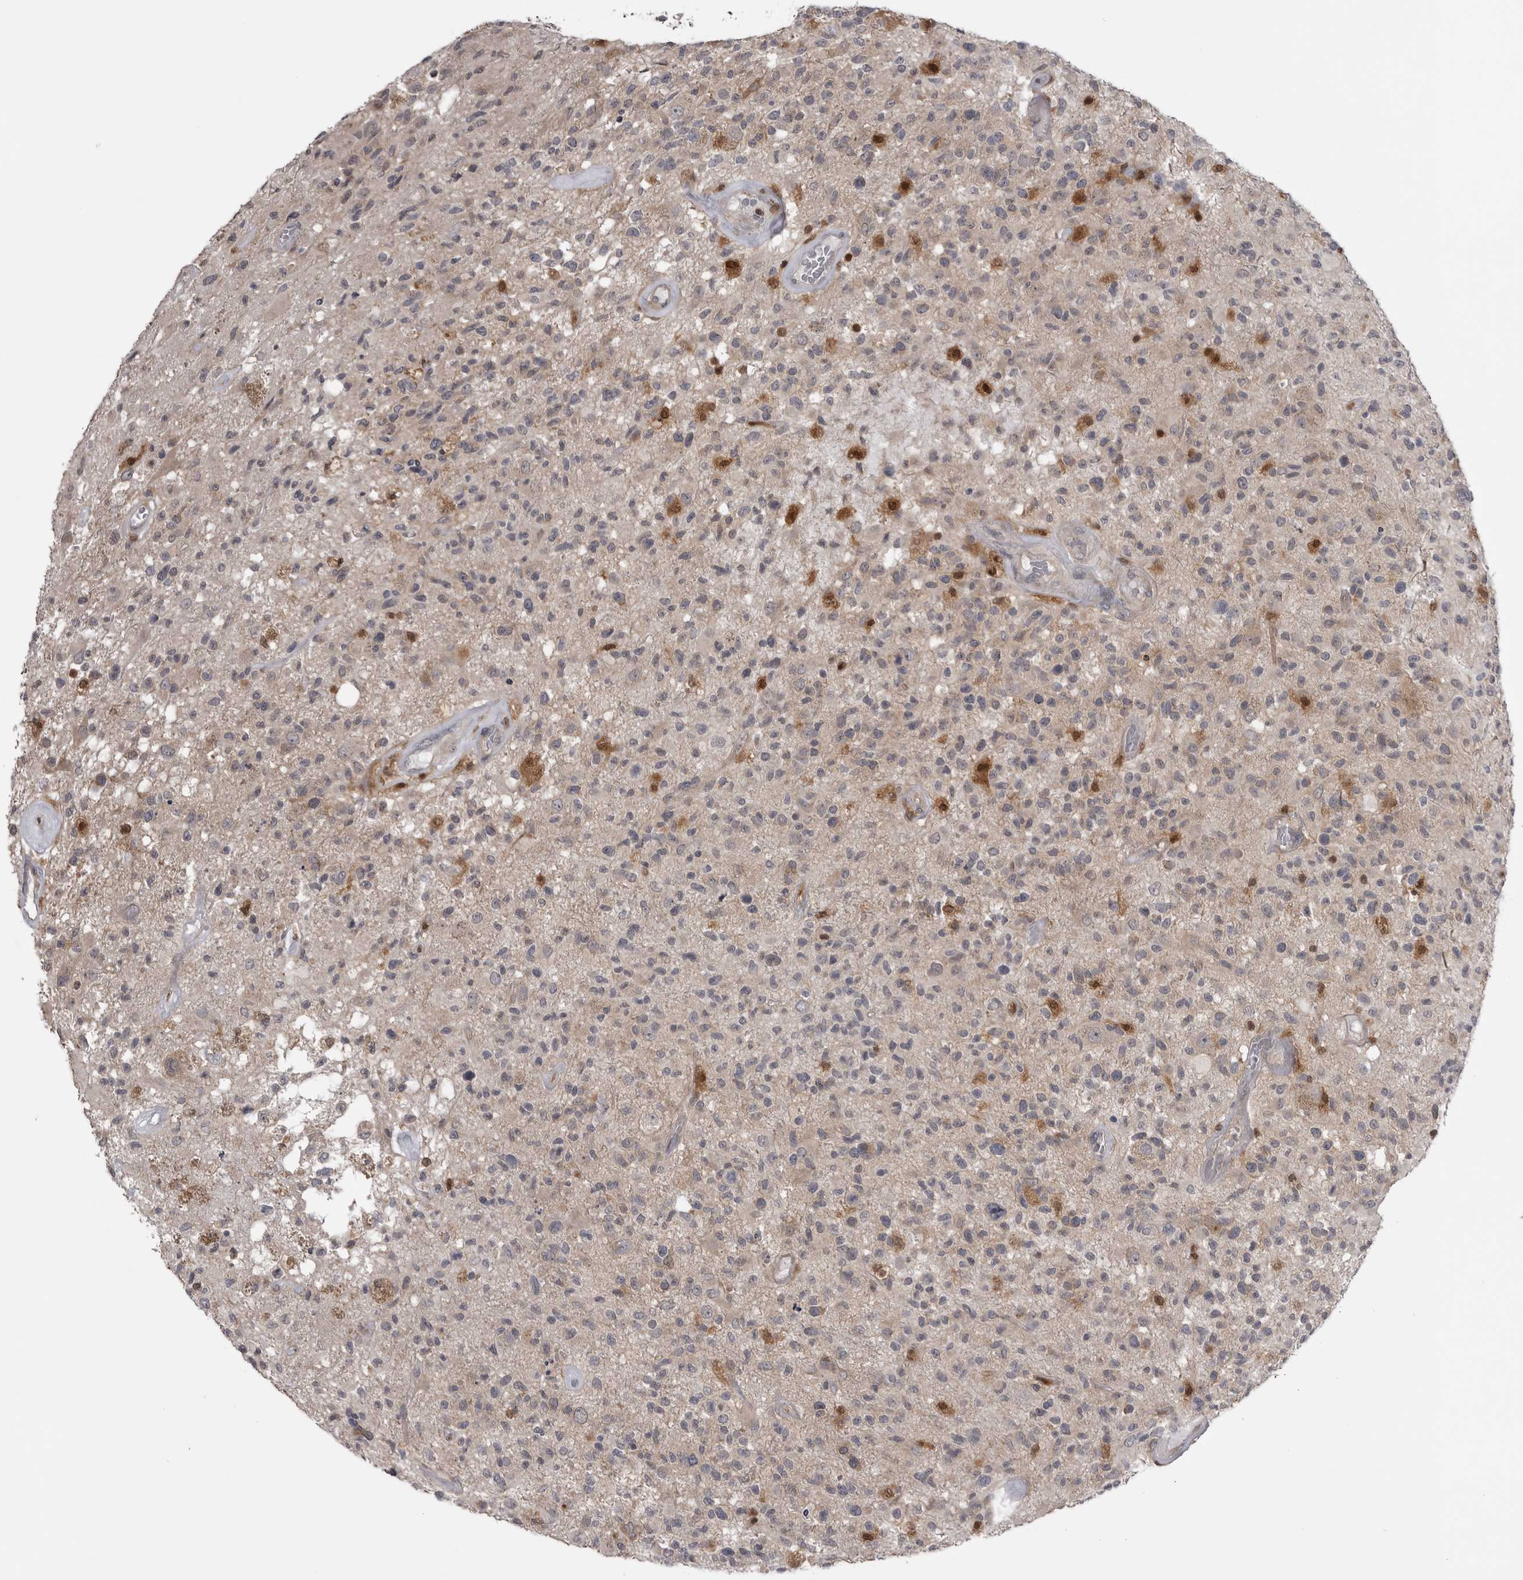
{"staining": {"intensity": "negative", "quantity": "none", "location": "none"}, "tissue": "glioma", "cell_type": "Tumor cells", "image_type": "cancer", "snomed": [{"axis": "morphology", "description": "Glioma, malignant, High grade"}, {"axis": "morphology", "description": "Glioblastoma, NOS"}, {"axis": "topography", "description": "Brain"}], "caption": "Human glioma stained for a protein using immunohistochemistry shows no positivity in tumor cells.", "gene": "MAPK13", "patient": {"sex": "male", "age": 60}}